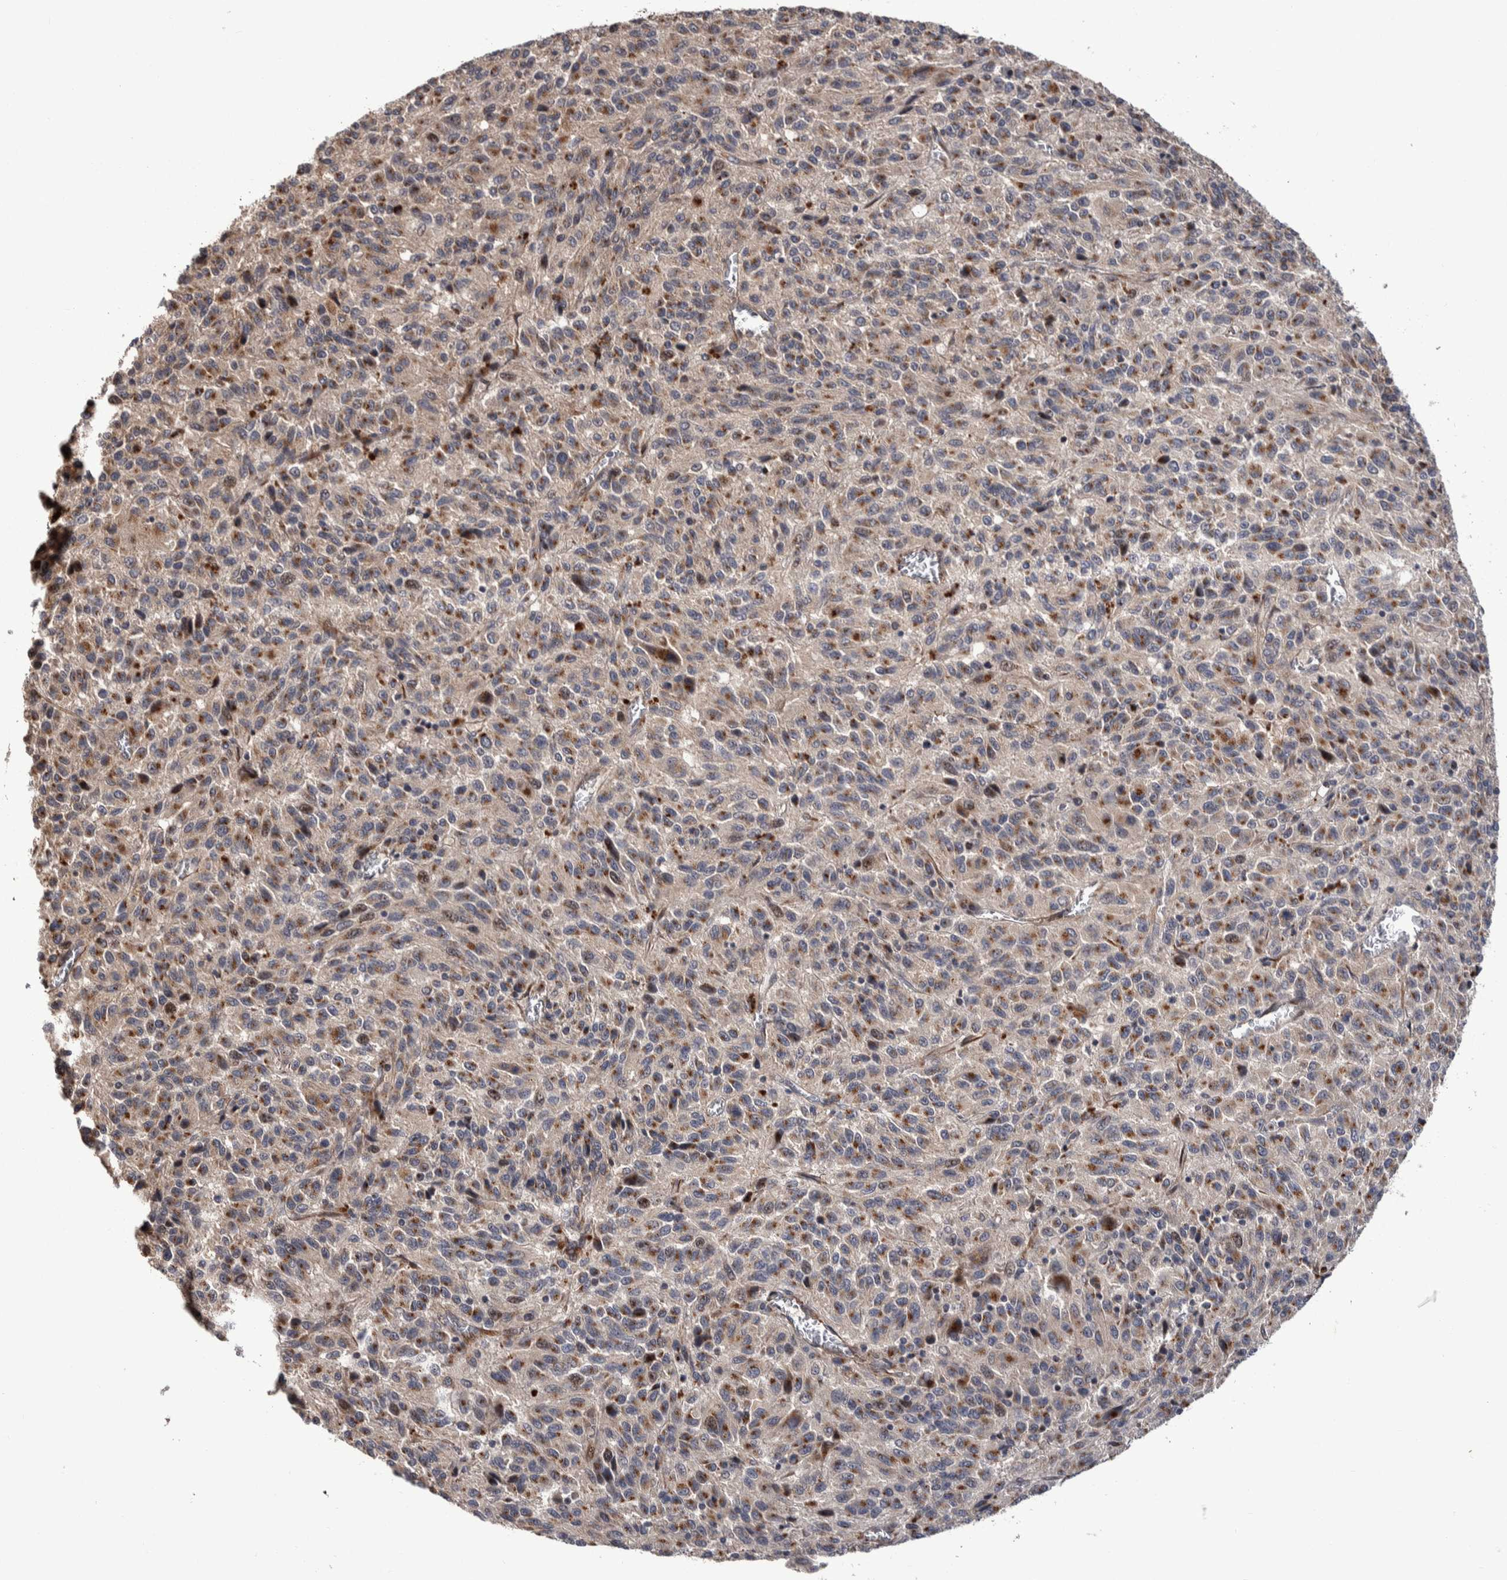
{"staining": {"intensity": "moderate", "quantity": ">75%", "location": "cytoplasmic/membranous"}, "tissue": "melanoma", "cell_type": "Tumor cells", "image_type": "cancer", "snomed": [{"axis": "morphology", "description": "Malignant melanoma, Metastatic site"}, {"axis": "topography", "description": "Lung"}], "caption": "The micrograph reveals staining of melanoma, revealing moderate cytoplasmic/membranous protein staining (brown color) within tumor cells.", "gene": "CANT1", "patient": {"sex": "male", "age": 64}}